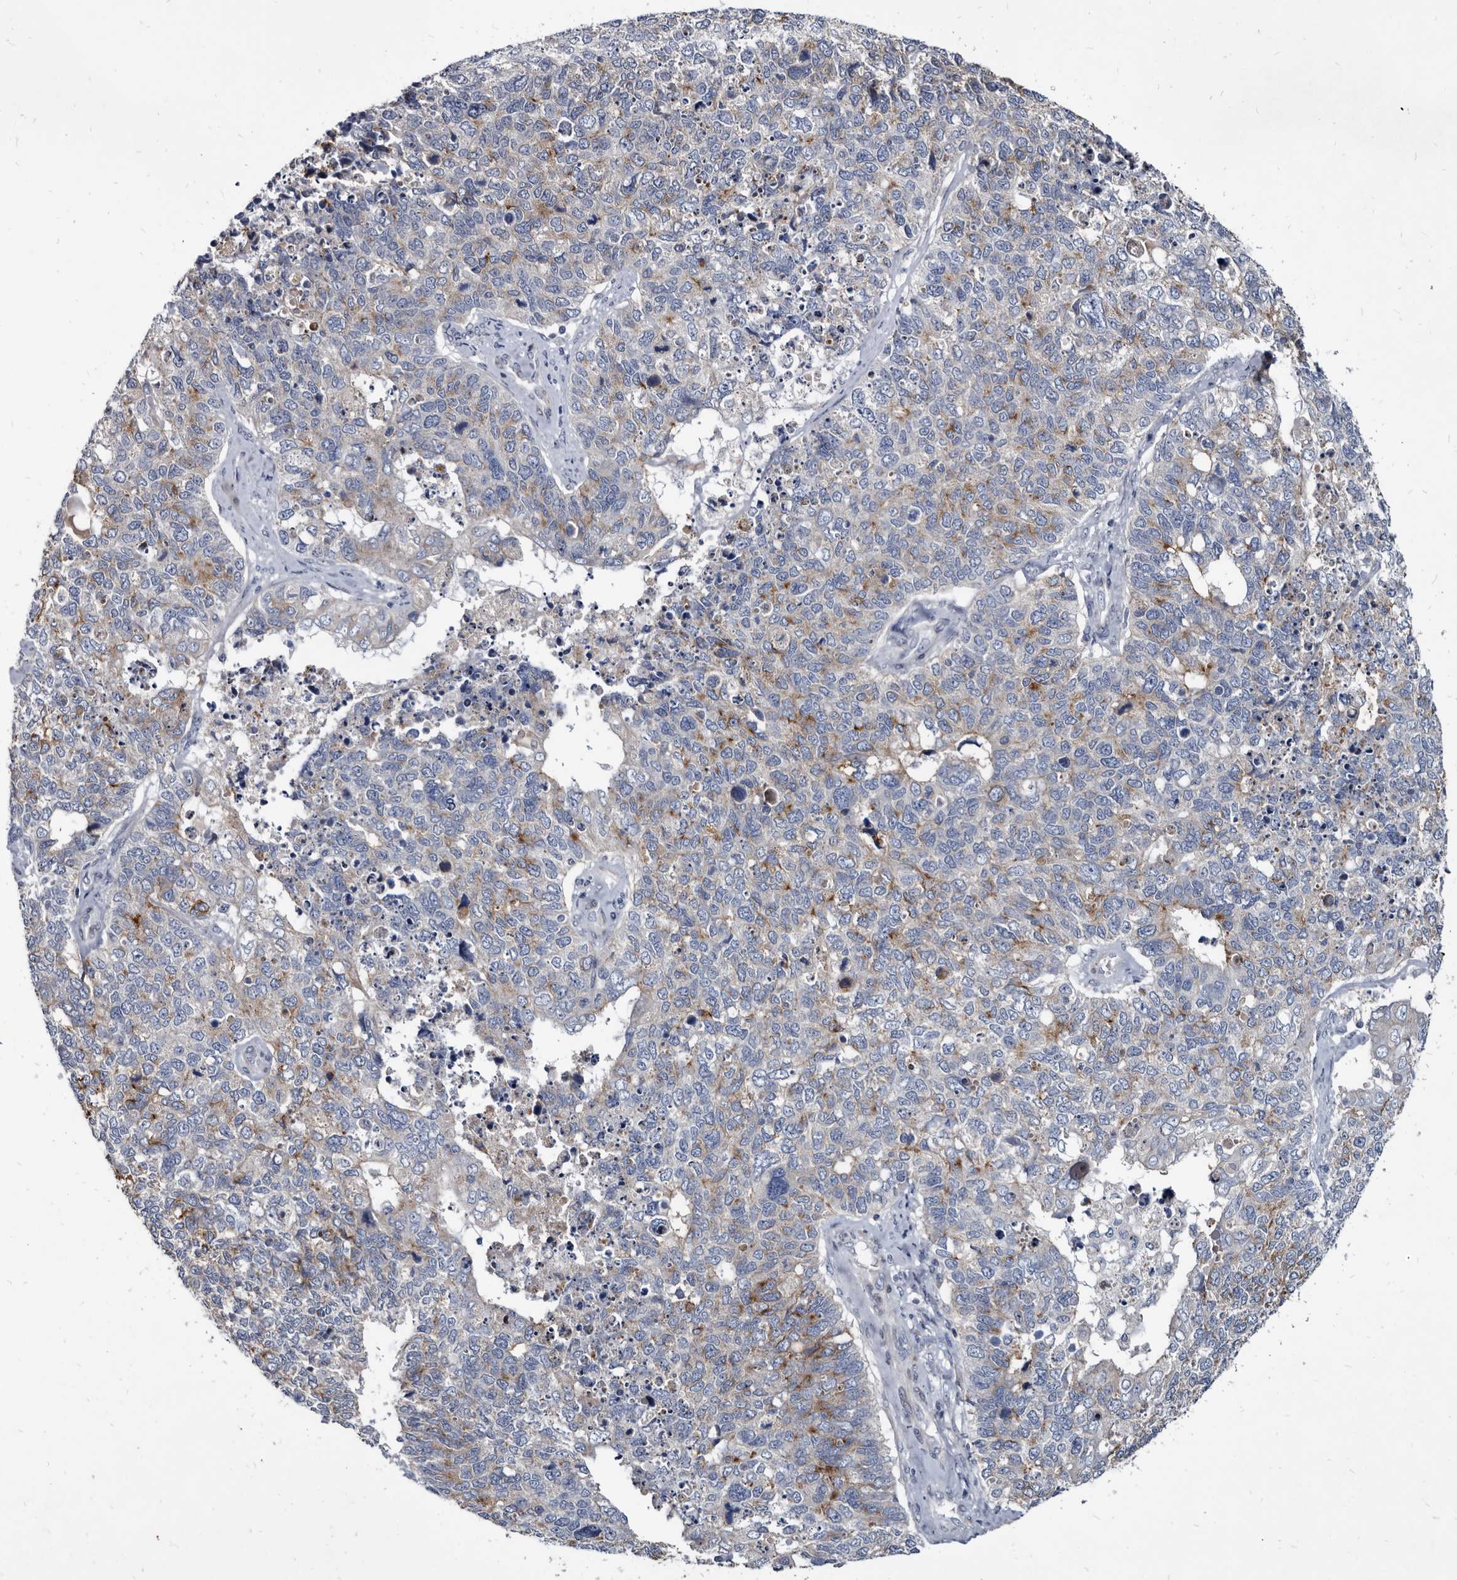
{"staining": {"intensity": "moderate", "quantity": "25%-75%", "location": "cytoplasmic/membranous"}, "tissue": "cervical cancer", "cell_type": "Tumor cells", "image_type": "cancer", "snomed": [{"axis": "morphology", "description": "Squamous cell carcinoma, NOS"}, {"axis": "topography", "description": "Cervix"}], "caption": "Brown immunohistochemical staining in cervical cancer (squamous cell carcinoma) exhibits moderate cytoplasmic/membranous expression in approximately 25%-75% of tumor cells.", "gene": "PRSS8", "patient": {"sex": "female", "age": 63}}